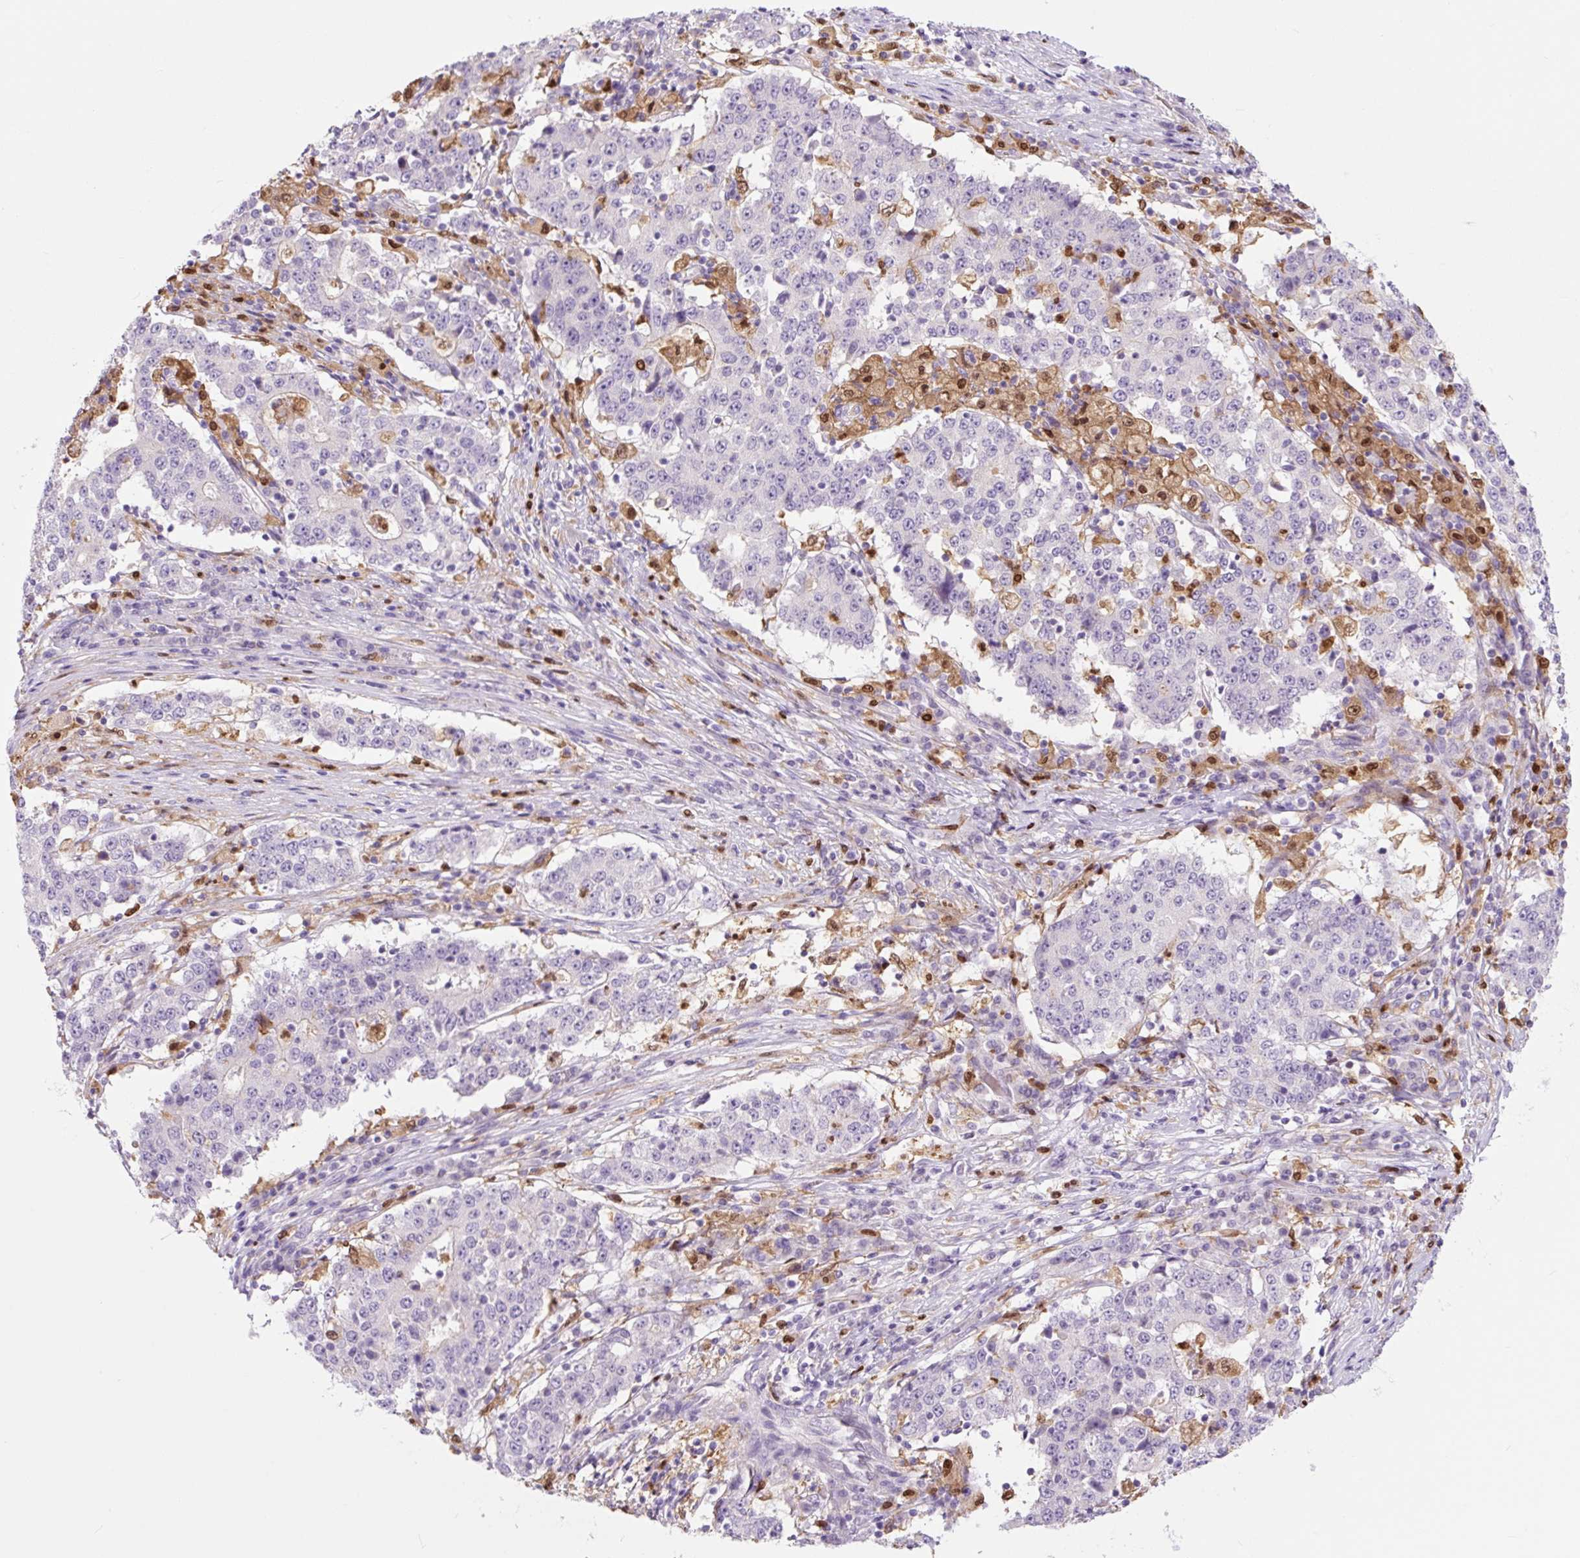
{"staining": {"intensity": "negative", "quantity": "none", "location": "none"}, "tissue": "stomach cancer", "cell_type": "Tumor cells", "image_type": "cancer", "snomed": [{"axis": "morphology", "description": "Adenocarcinoma, NOS"}, {"axis": "topography", "description": "Stomach"}], "caption": "Immunohistochemistry of stomach cancer exhibits no positivity in tumor cells. (Stains: DAB immunohistochemistry with hematoxylin counter stain, Microscopy: brightfield microscopy at high magnification).", "gene": "SPI1", "patient": {"sex": "male", "age": 59}}